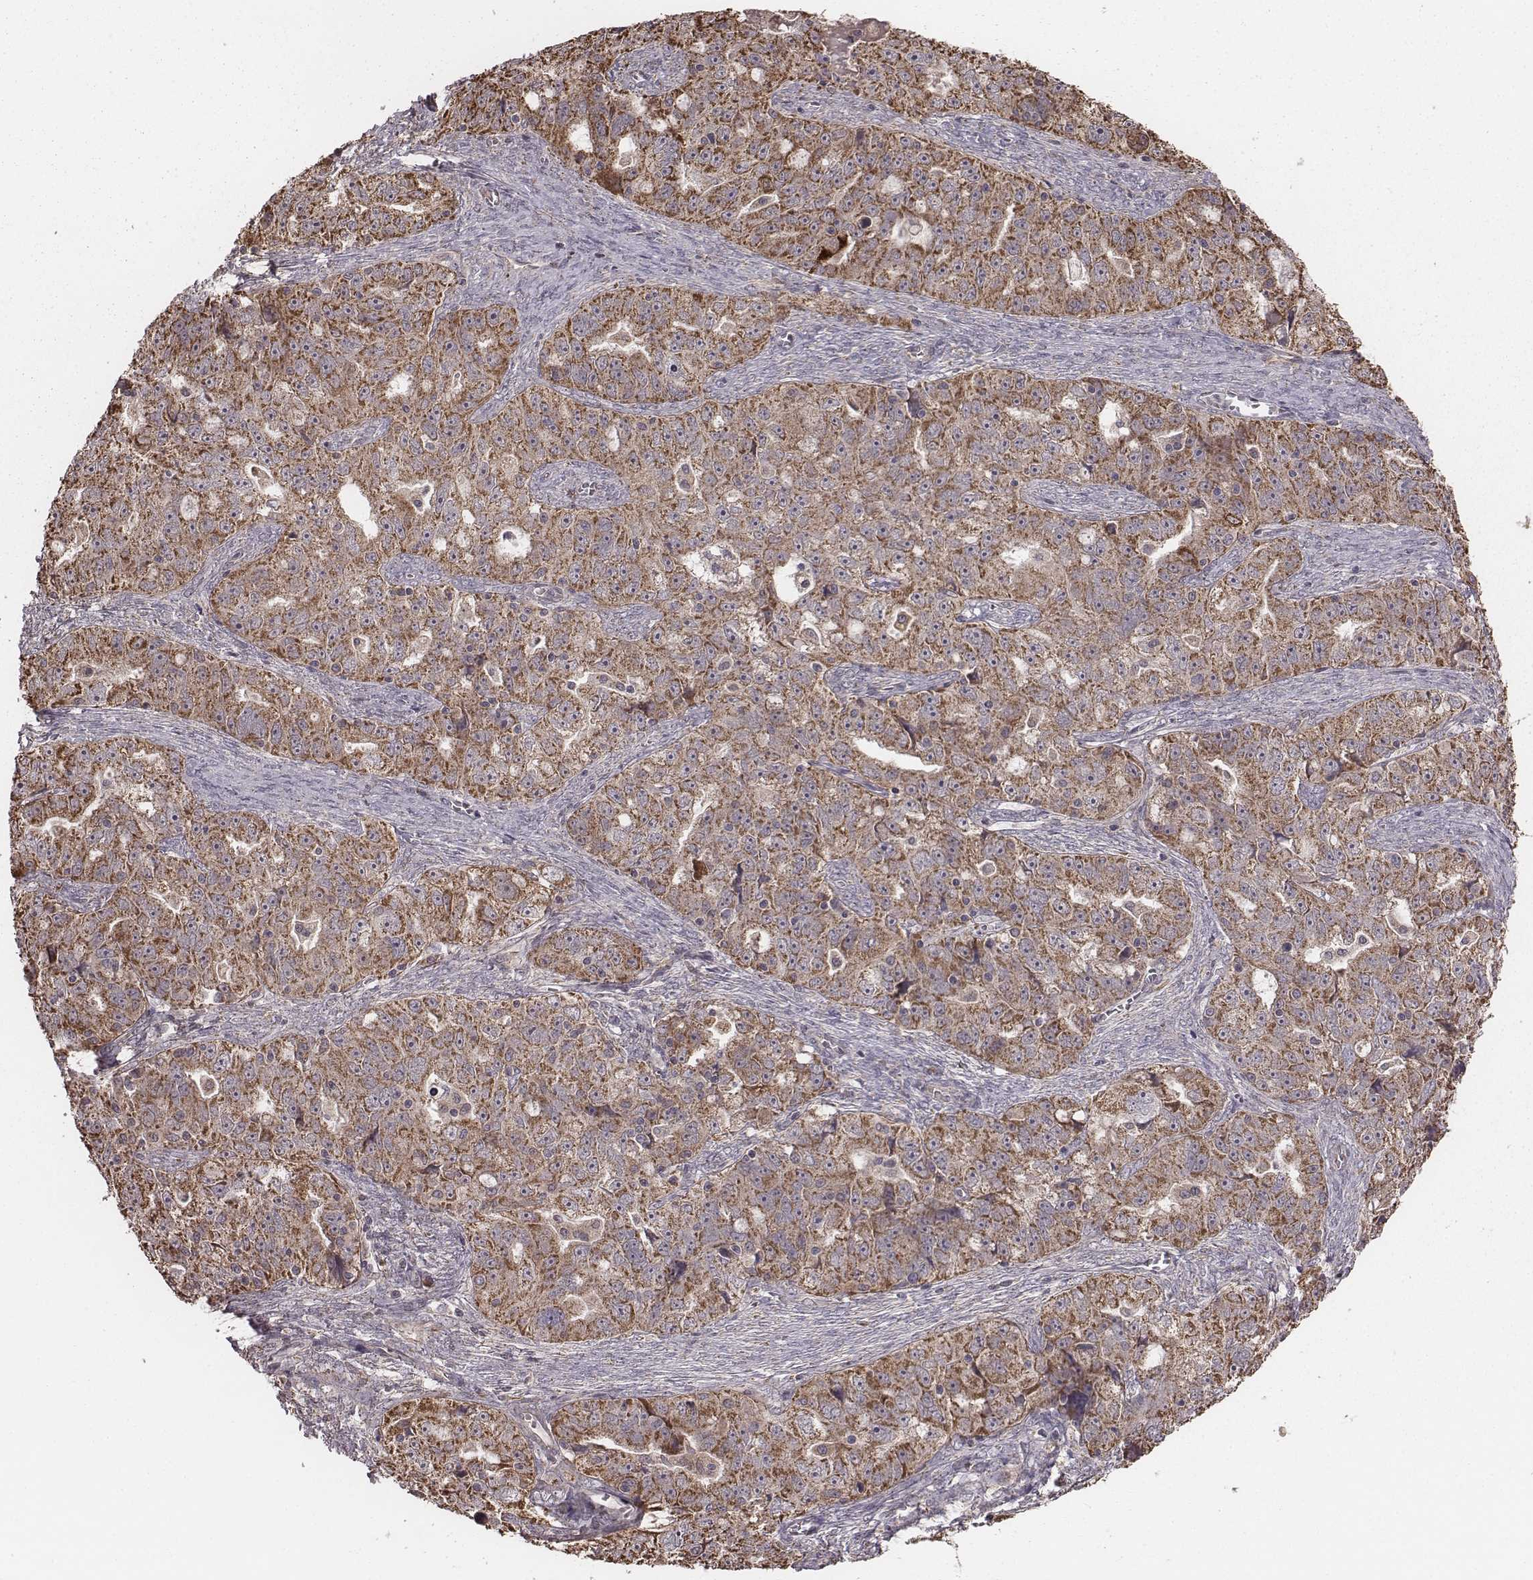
{"staining": {"intensity": "strong", "quantity": ">75%", "location": "cytoplasmic/membranous"}, "tissue": "ovarian cancer", "cell_type": "Tumor cells", "image_type": "cancer", "snomed": [{"axis": "morphology", "description": "Cystadenocarcinoma, serous, NOS"}, {"axis": "topography", "description": "Ovary"}], "caption": "Immunohistochemical staining of ovarian serous cystadenocarcinoma exhibits strong cytoplasmic/membranous protein expression in about >75% of tumor cells. Nuclei are stained in blue.", "gene": "PDCD2L", "patient": {"sex": "female", "age": 51}}